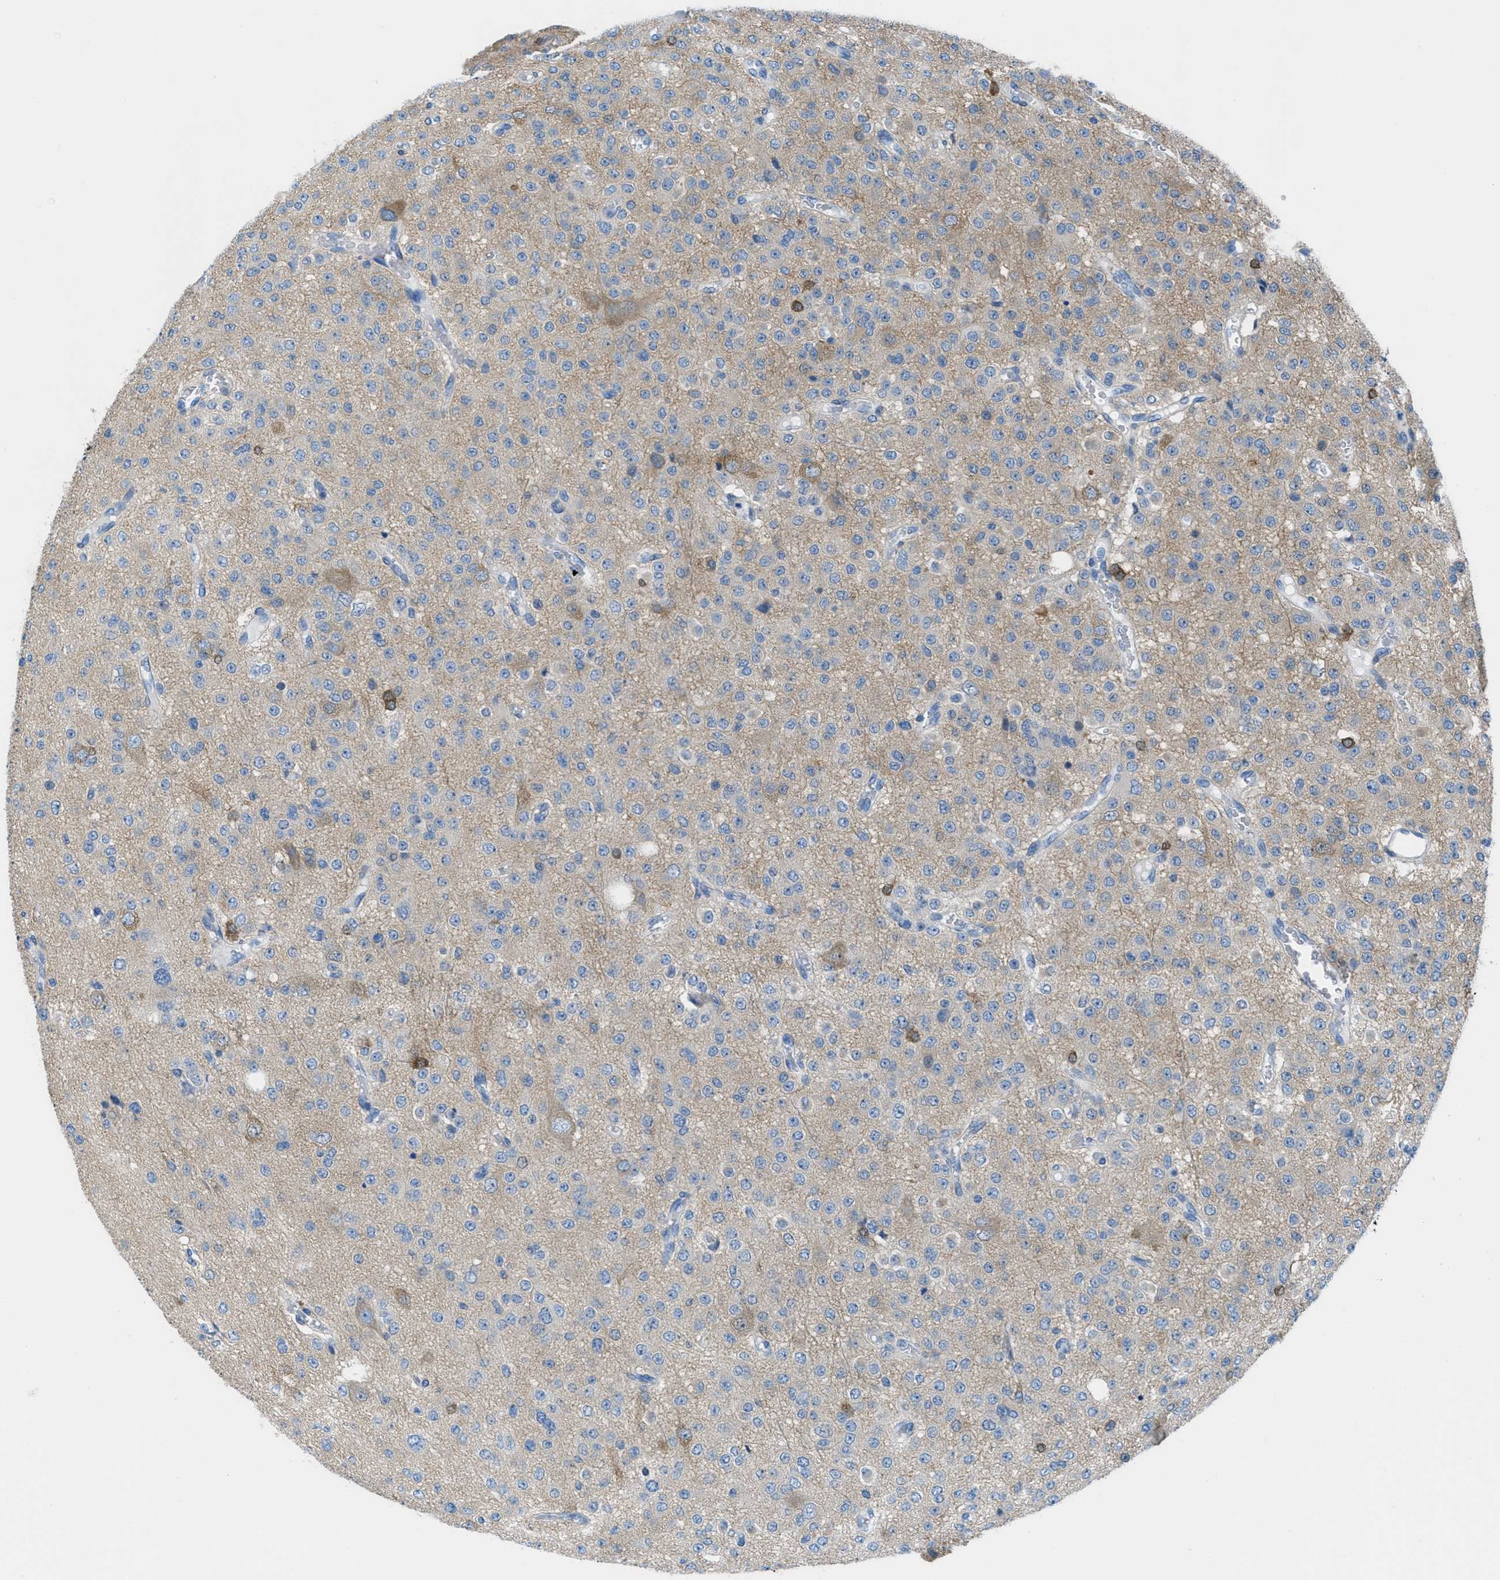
{"staining": {"intensity": "weak", "quantity": "<25%", "location": "cytoplasmic/membranous"}, "tissue": "glioma", "cell_type": "Tumor cells", "image_type": "cancer", "snomed": [{"axis": "morphology", "description": "Glioma, malignant, Low grade"}, {"axis": "topography", "description": "Brain"}], "caption": "Human malignant glioma (low-grade) stained for a protein using immunohistochemistry shows no staining in tumor cells.", "gene": "MAPRE2", "patient": {"sex": "male", "age": 38}}